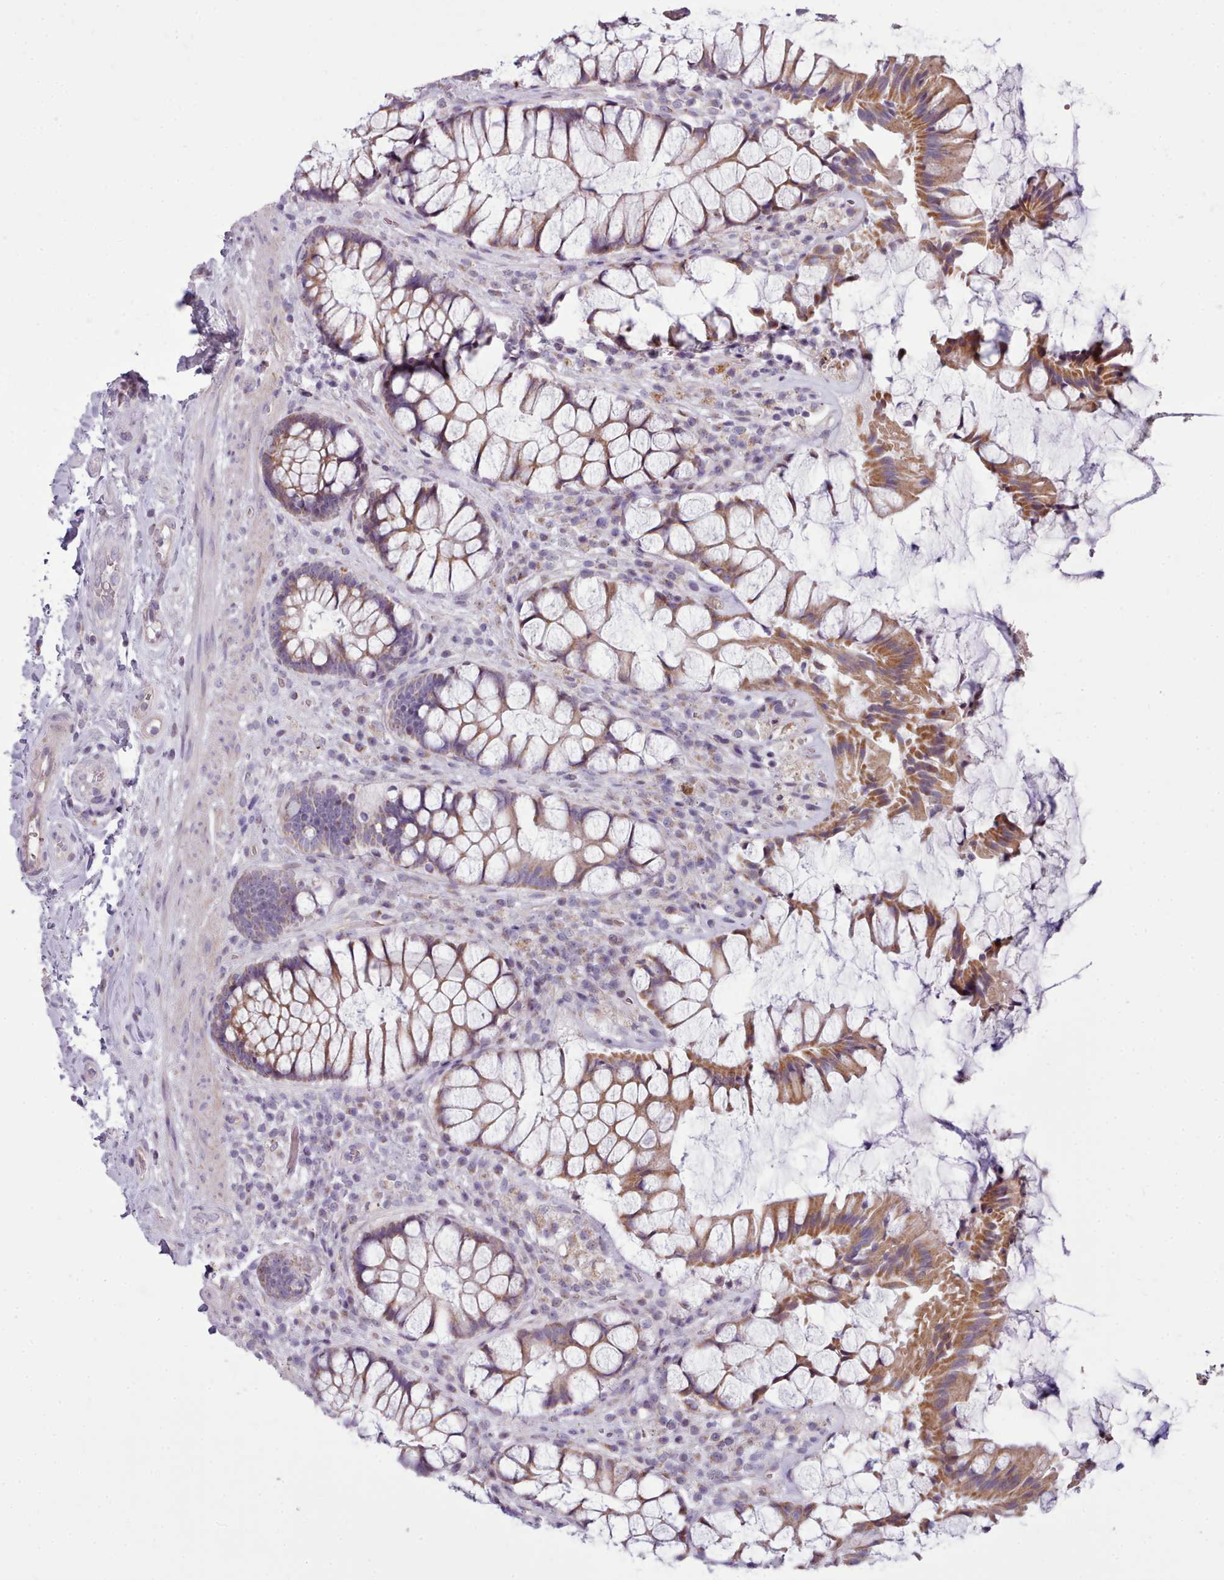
{"staining": {"intensity": "moderate", "quantity": ">75%", "location": "cytoplasmic/membranous"}, "tissue": "rectum", "cell_type": "Glandular cells", "image_type": "normal", "snomed": [{"axis": "morphology", "description": "Normal tissue, NOS"}, {"axis": "topography", "description": "Rectum"}], "caption": "Human rectum stained with a brown dye exhibits moderate cytoplasmic/membranous positive staining in about >75% of glandular cells.", "gene": "SLC52A3", "patient": {"sex": "female", "age": 58}}